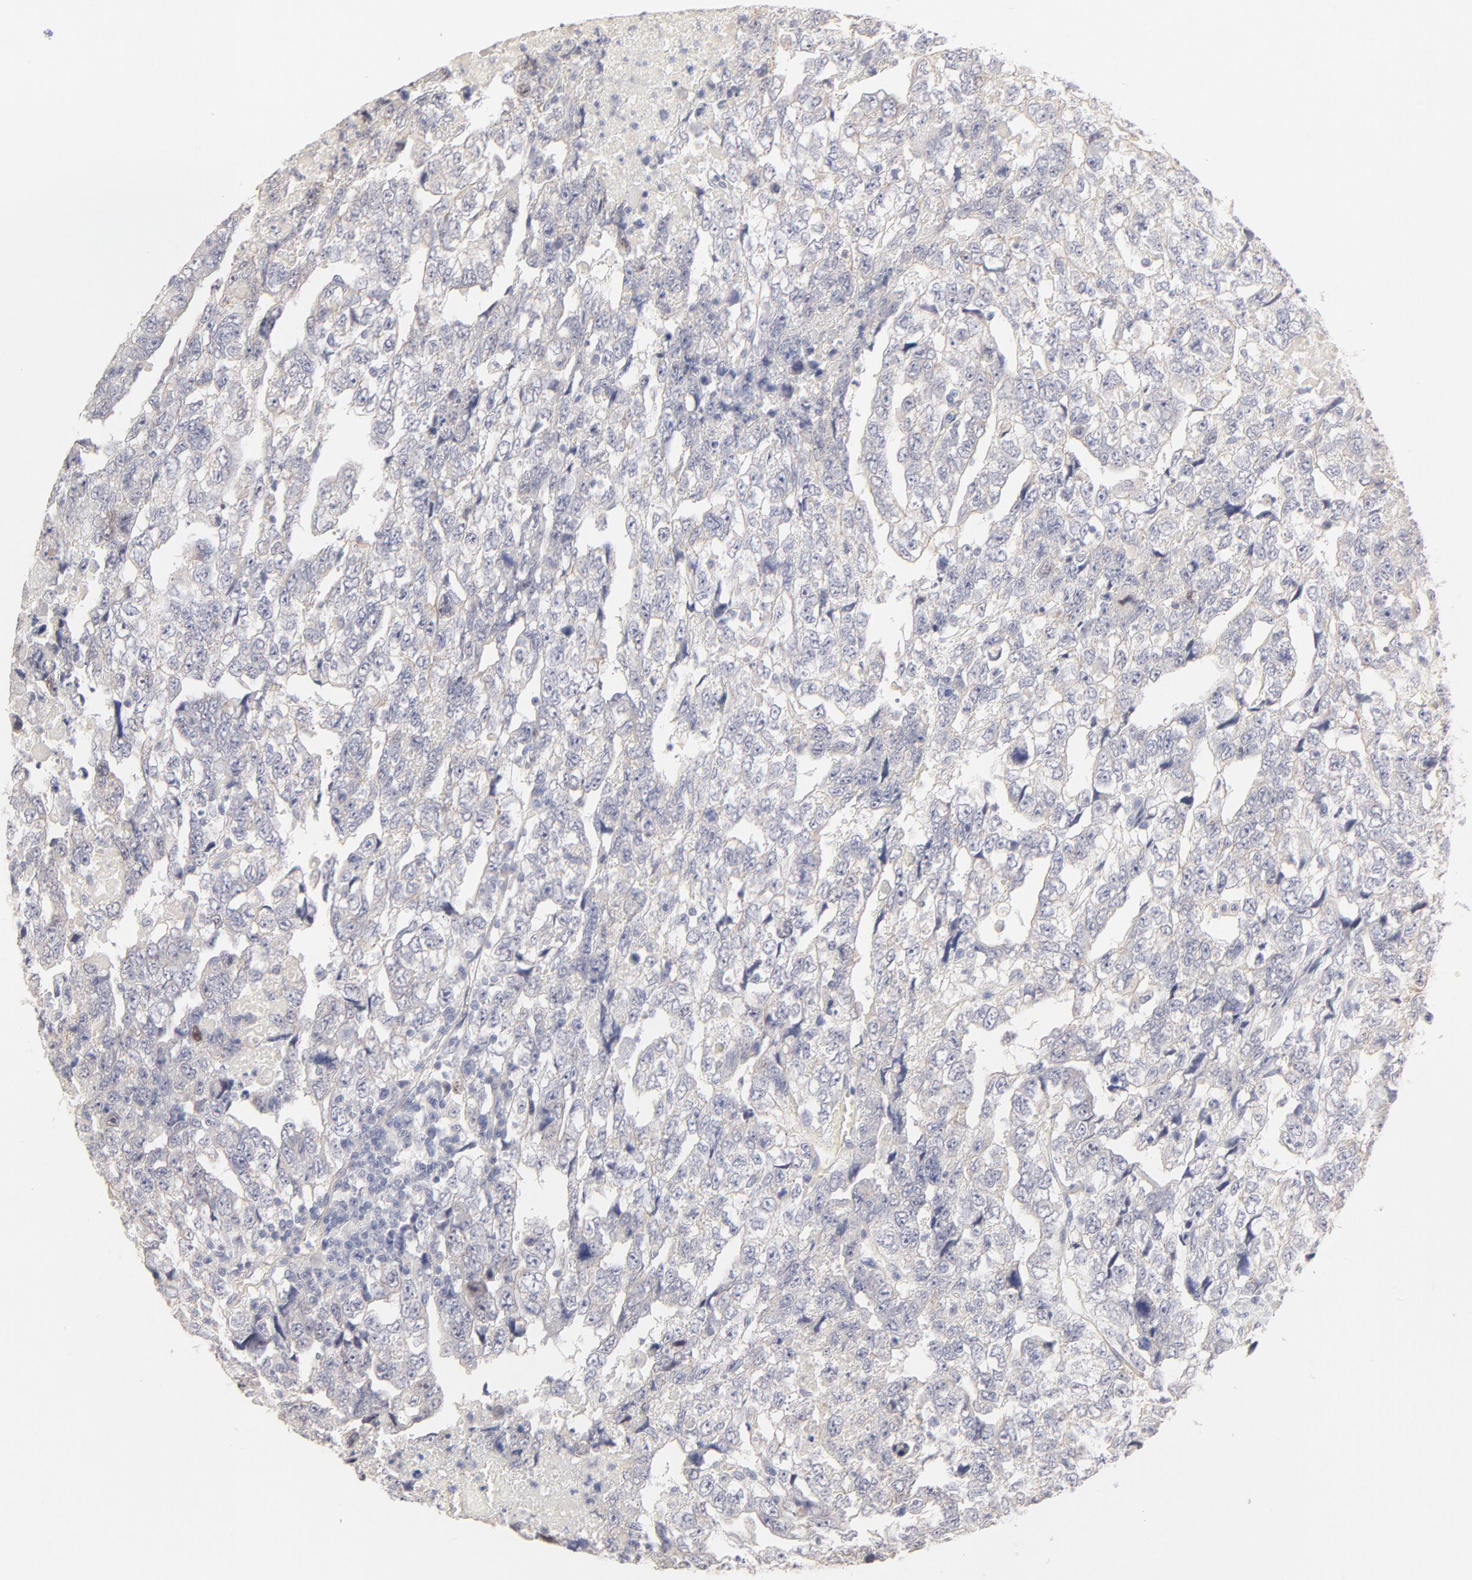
{"staining": {"intensity": "negative", "quantity": "none", "location": "none"}, "tissue": "testis cancer", "cell_type": "Tumor cells", "image_type": "cancer", "snomed": [{"axis": "morphology", "description": "Carcinoma, Embryonal, NOS"}, {"axis": "topography", "description": "Testis"}], "caption": "High power microscopy image of an immunohistochemistry (IHC) photomicrograph of testis cancer (embryonal carcinoma), revealing no significant positivity in tumor cells. (Stains: DAB (3,3'-diaminobenzidine) immunohistochemistry with hematoxylin counter stain, Microscopy: brightfield microscopy at high magnification).", "gene": "ELF3", "patient": {"sex": "male", "age": 36}}